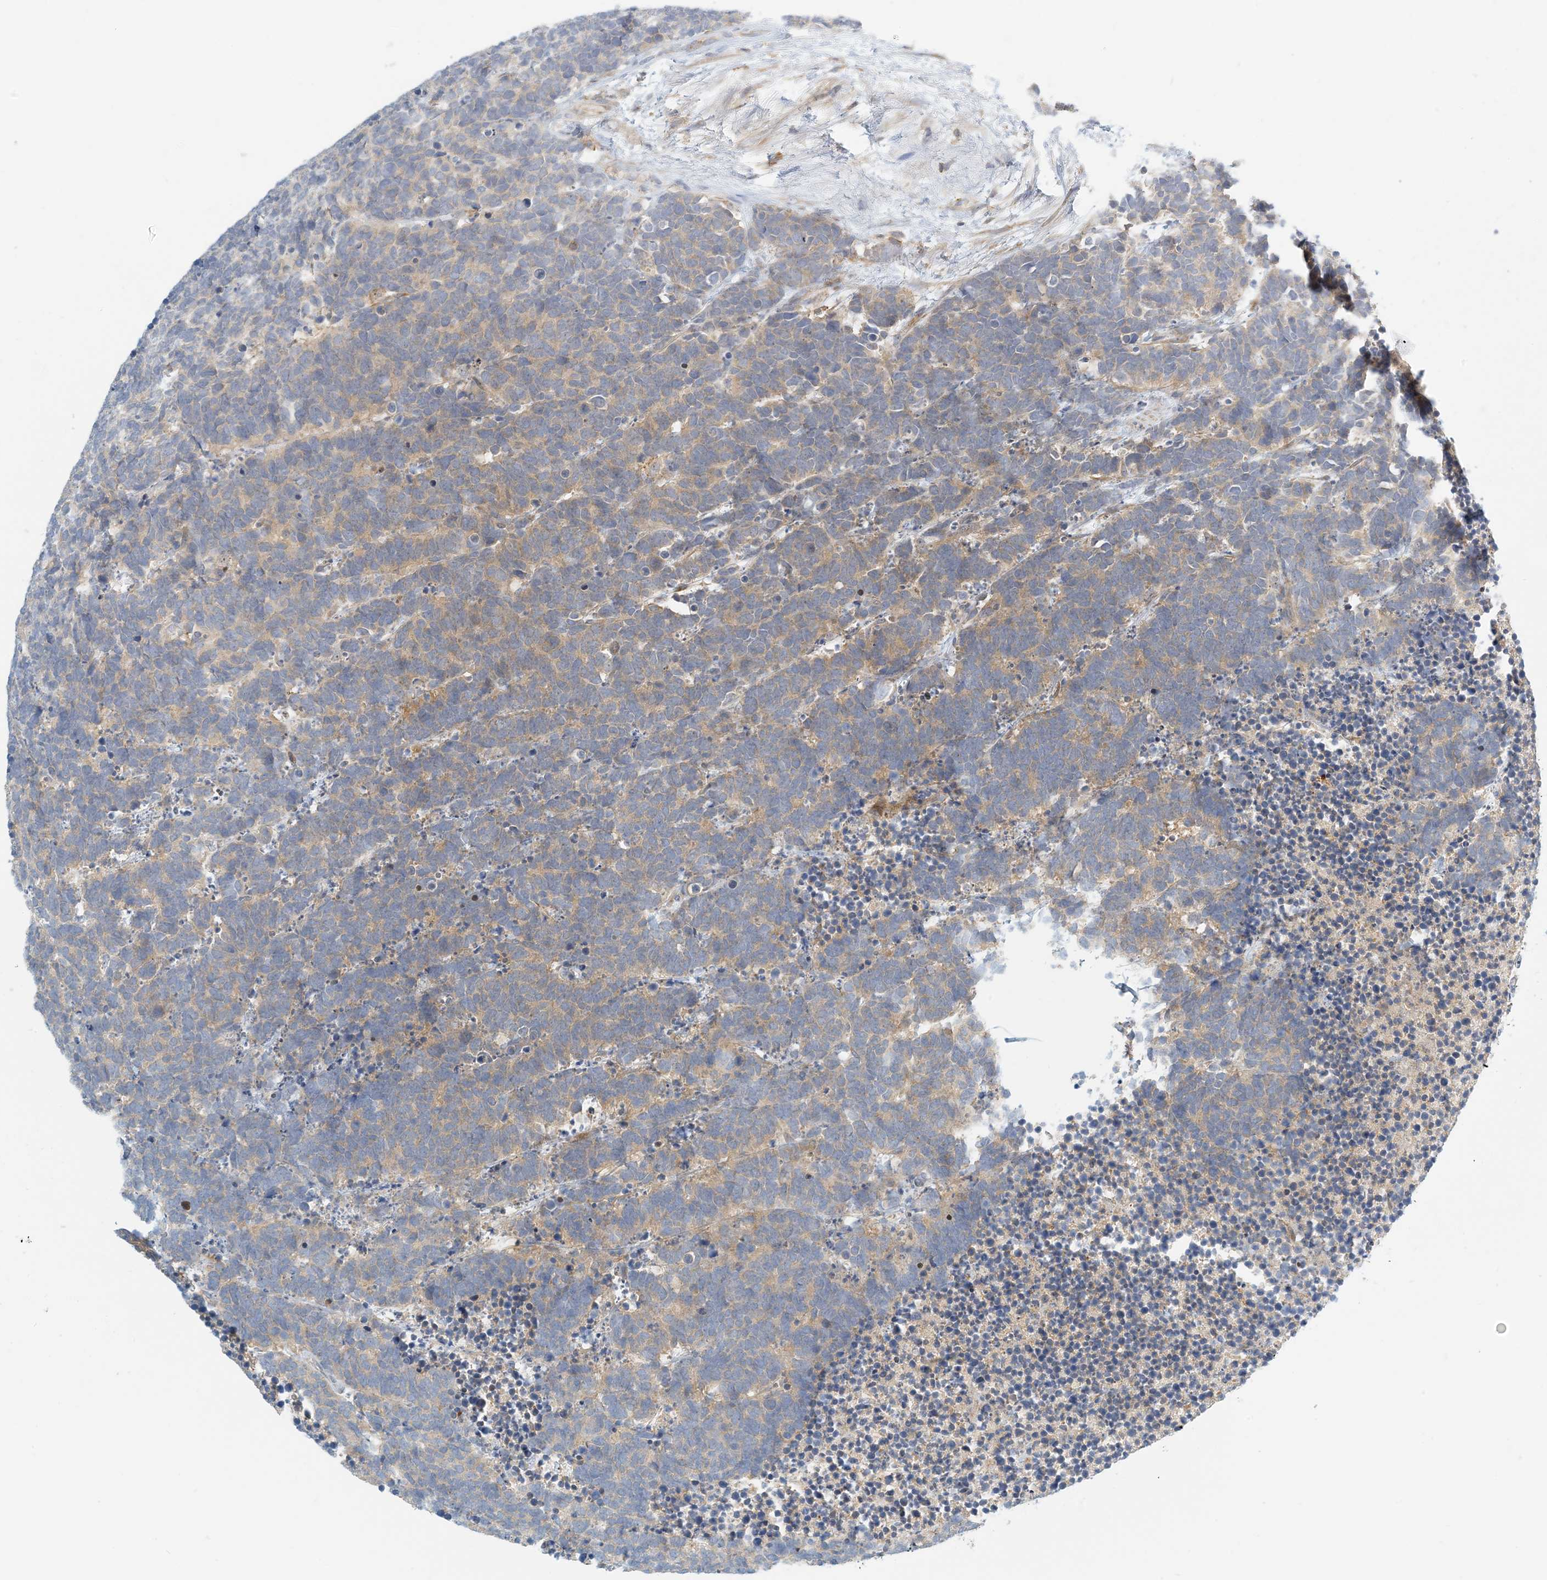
{"staining": {"intensity": "weak", "quantity": "25%-75%", "location": "cytoplasmic/membranous"}, "tissue": "carcinoid", "cell_type": "Tumor cells", "image_type": "cancer", "snomed": [{"axis": "morphology", "description": "Carcinoma, NOS"}, {"axis": "morphology", "description": "Carcinoid, malignant, NOS"}, {"axis": "topography", "description": "Urinary bladder"}], "caption": "Carcinoid stained for a protein shows weak cytoplasmic/membranous positivity in tumor cells.", "gene": "COLEC11", "patient": {"sex": "male", "age": 57}}